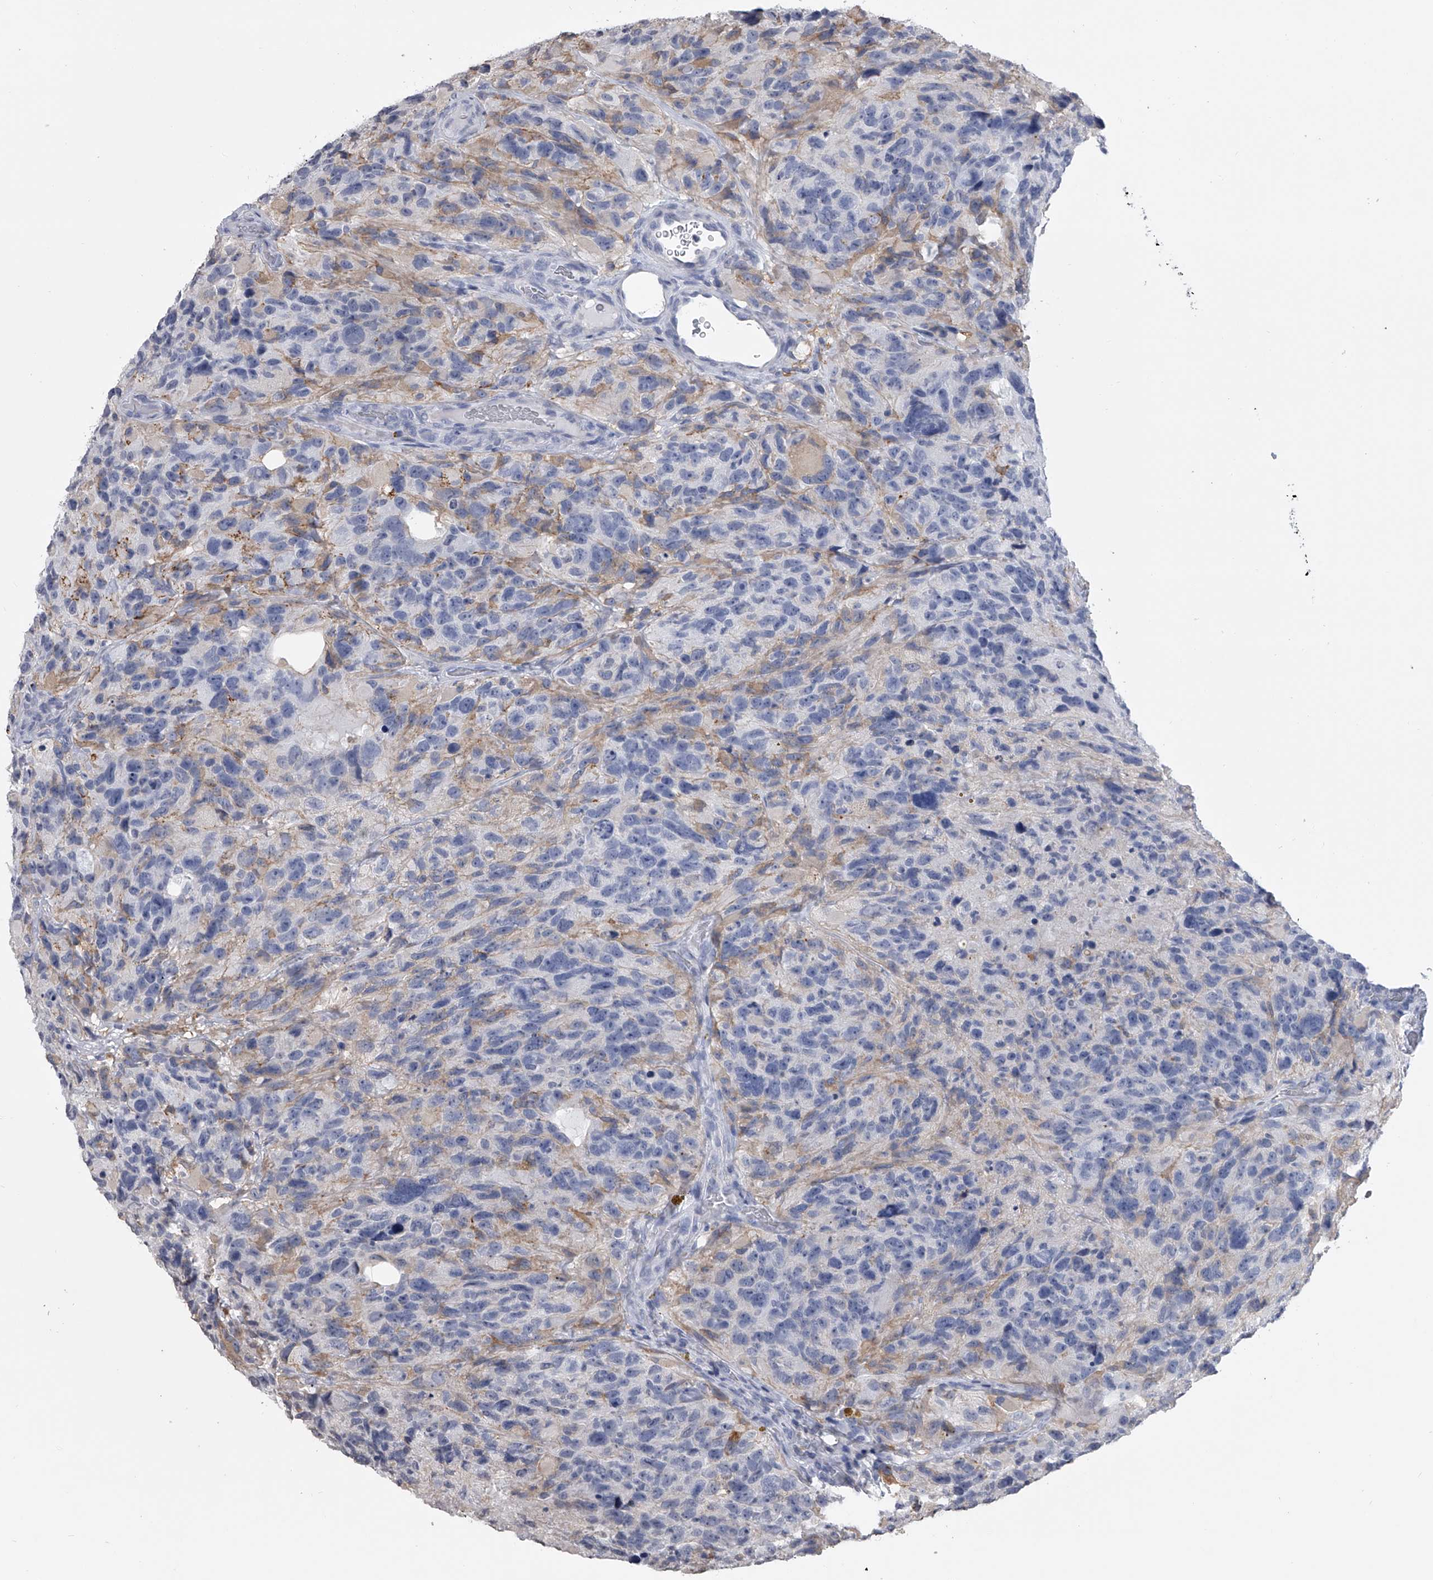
{"staining": {"intensity": "negative", "quantity": "none", "location": "none"}, "tissue": "glioma", "cell_type": "Tumor cells", "image_type": "cancer", "snomed": [{"axis": "morphology", "description": "Glioma, malignant, High grade"}, {"axis": "topography", "description": "Brain"}], "caption": "Immunohistochemistry histopathology image of neoplastic tissue: human glioma stained with DAB (3,3'-diaminobenzidine) displays no significant protein staining in tumor cells. The staining was performed using DAB to visualize the protein expression in brown, while the nuclei were stained in blue with hematoxylin (Magnification: 20x).", "gene": "TASP1", "patient": {"sex": "male", "age": 69}}